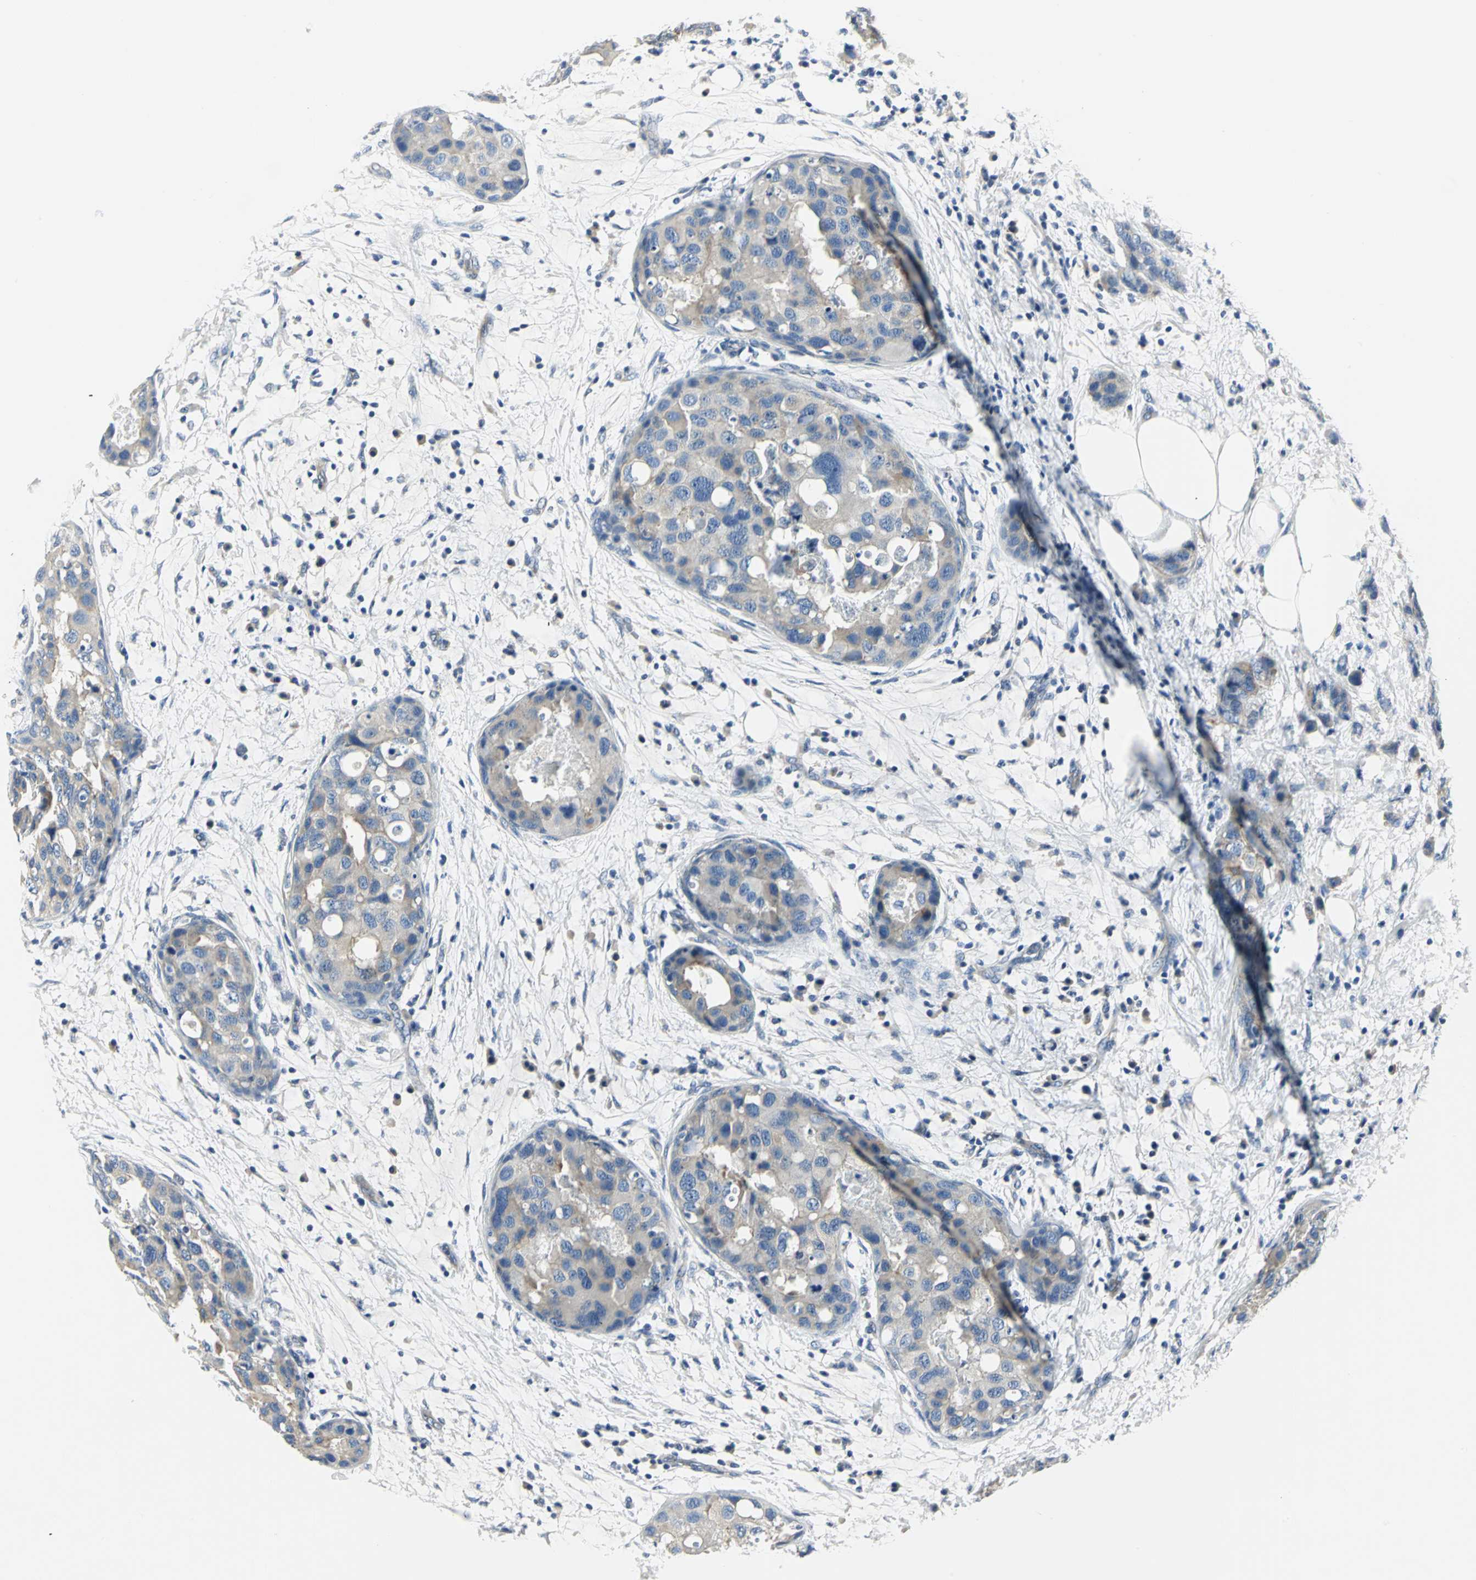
{"staining": {"intensity": "weak", "quantity": "25%-75%", "location": "cytoplasmic/membranous"}, "tissue": "breast cancer", "cell_type": "Tumor cells", "image_type": "cancer", "snomed": [{"axis": "morphology", "description": "Normal tissue, NOS"}, {"axis": "morphology", "description": "Duct carcinoma"}, {"axis": "topography", "description": "Breast"}], "caption": "The micrograph exhibits immunohistochemical staining of breast invasive ductal carcinoma. There is weak cytoplasmic/membranous positivity is seen in about 25%-75% of tumor cells.", "gene": "RIPOR1", "patient": {"sex": "female", "age": 50}}